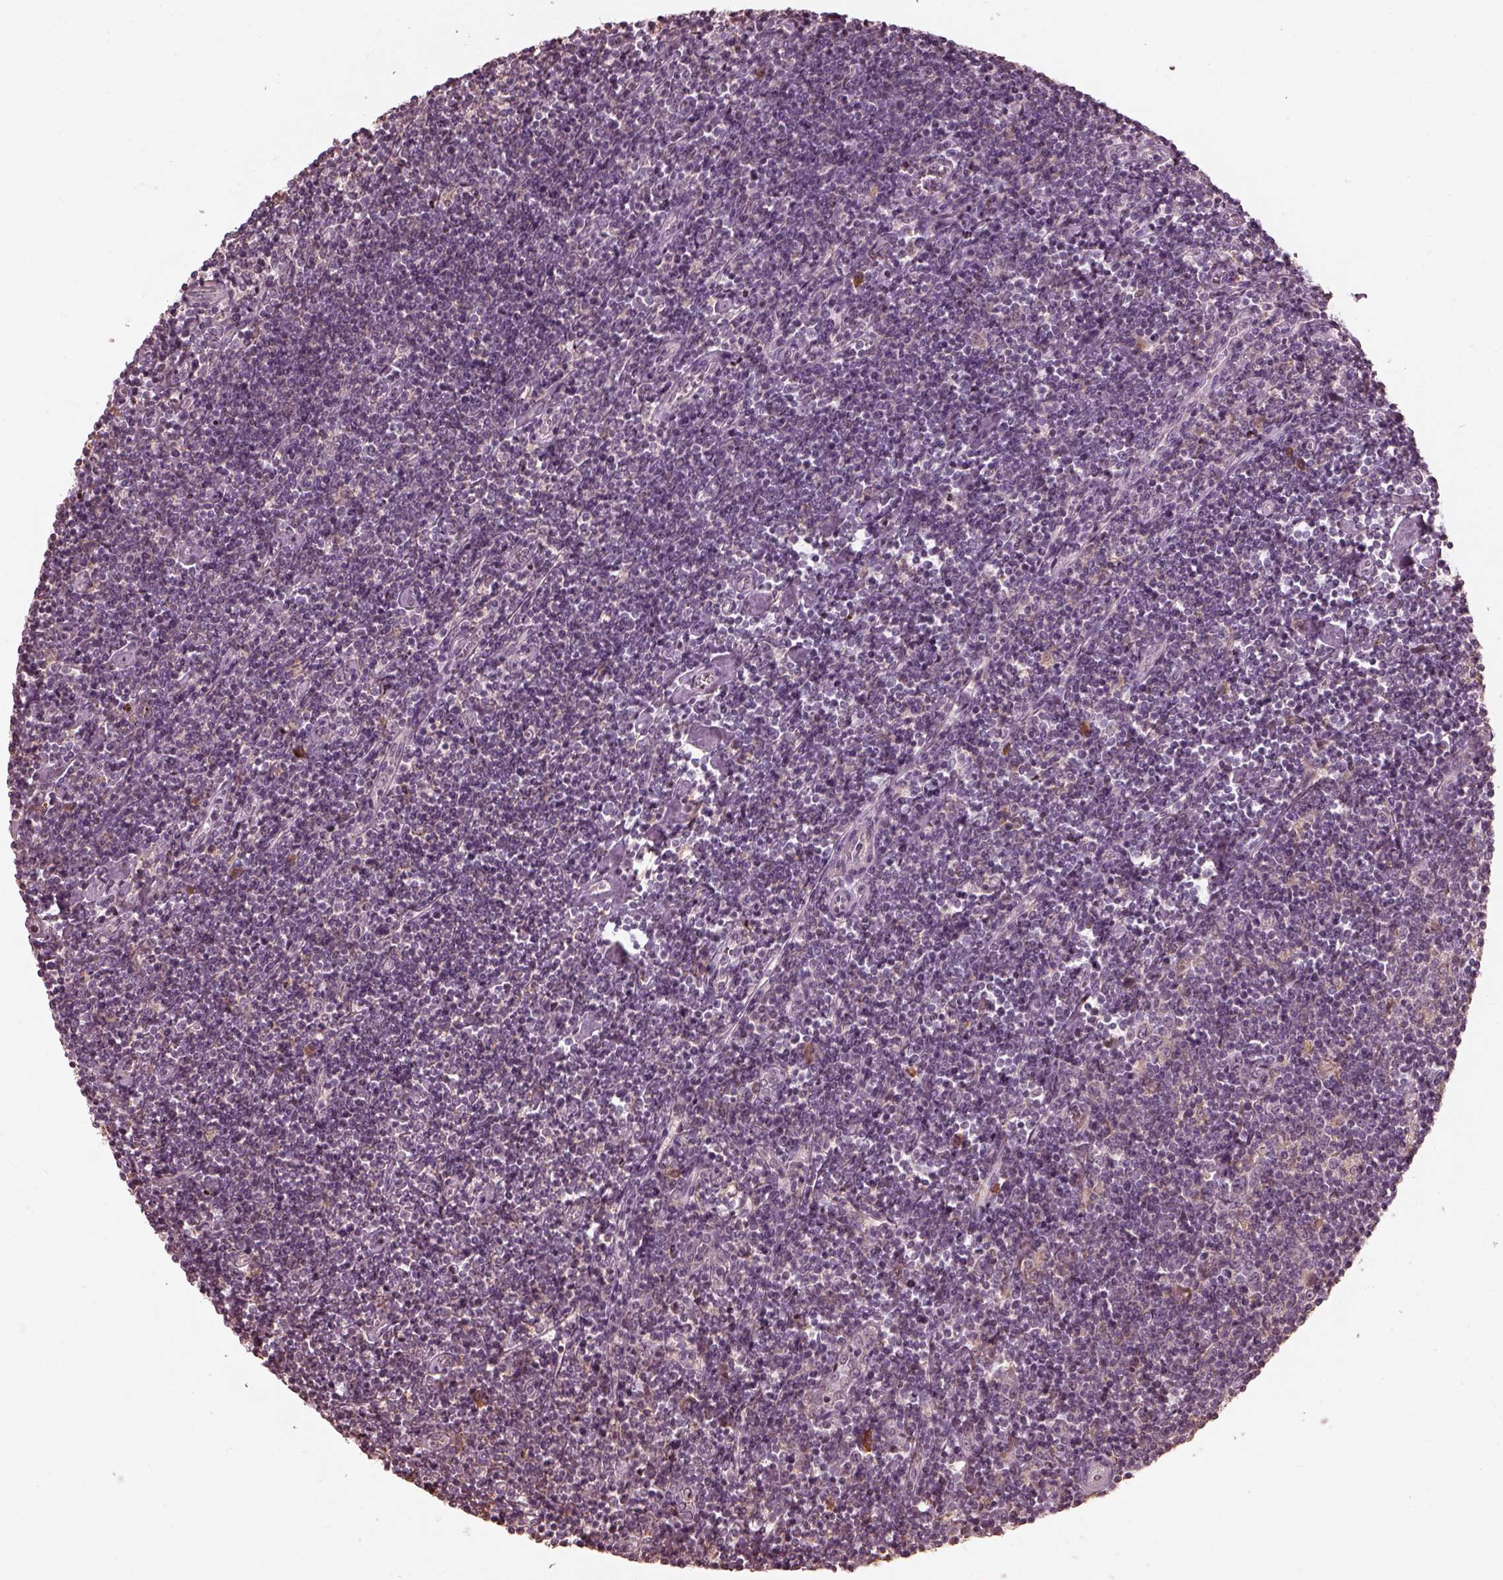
{"staining": {"intensity": "negative", "quantity": "none", "location": "none"}, "tissue": "lymphoma", "cell_type": "Tumor cells", "image_type": "cancer", "snomed": [{"axis": "morphology", "description": "Hodgkin's disease, NOS"}, {"axis": "topography", "description": "Lymph node"}], "caption": "The immunohistochemistry image has no significant staining in tumor cells of Hodgkin's disease tissue. (DAB (3,3'-diaminobenzidine) immunohistochemistry with hematoxylin counter stain).", "gene": "CALR3", "patient": {"sex": "male", "age": 40}}